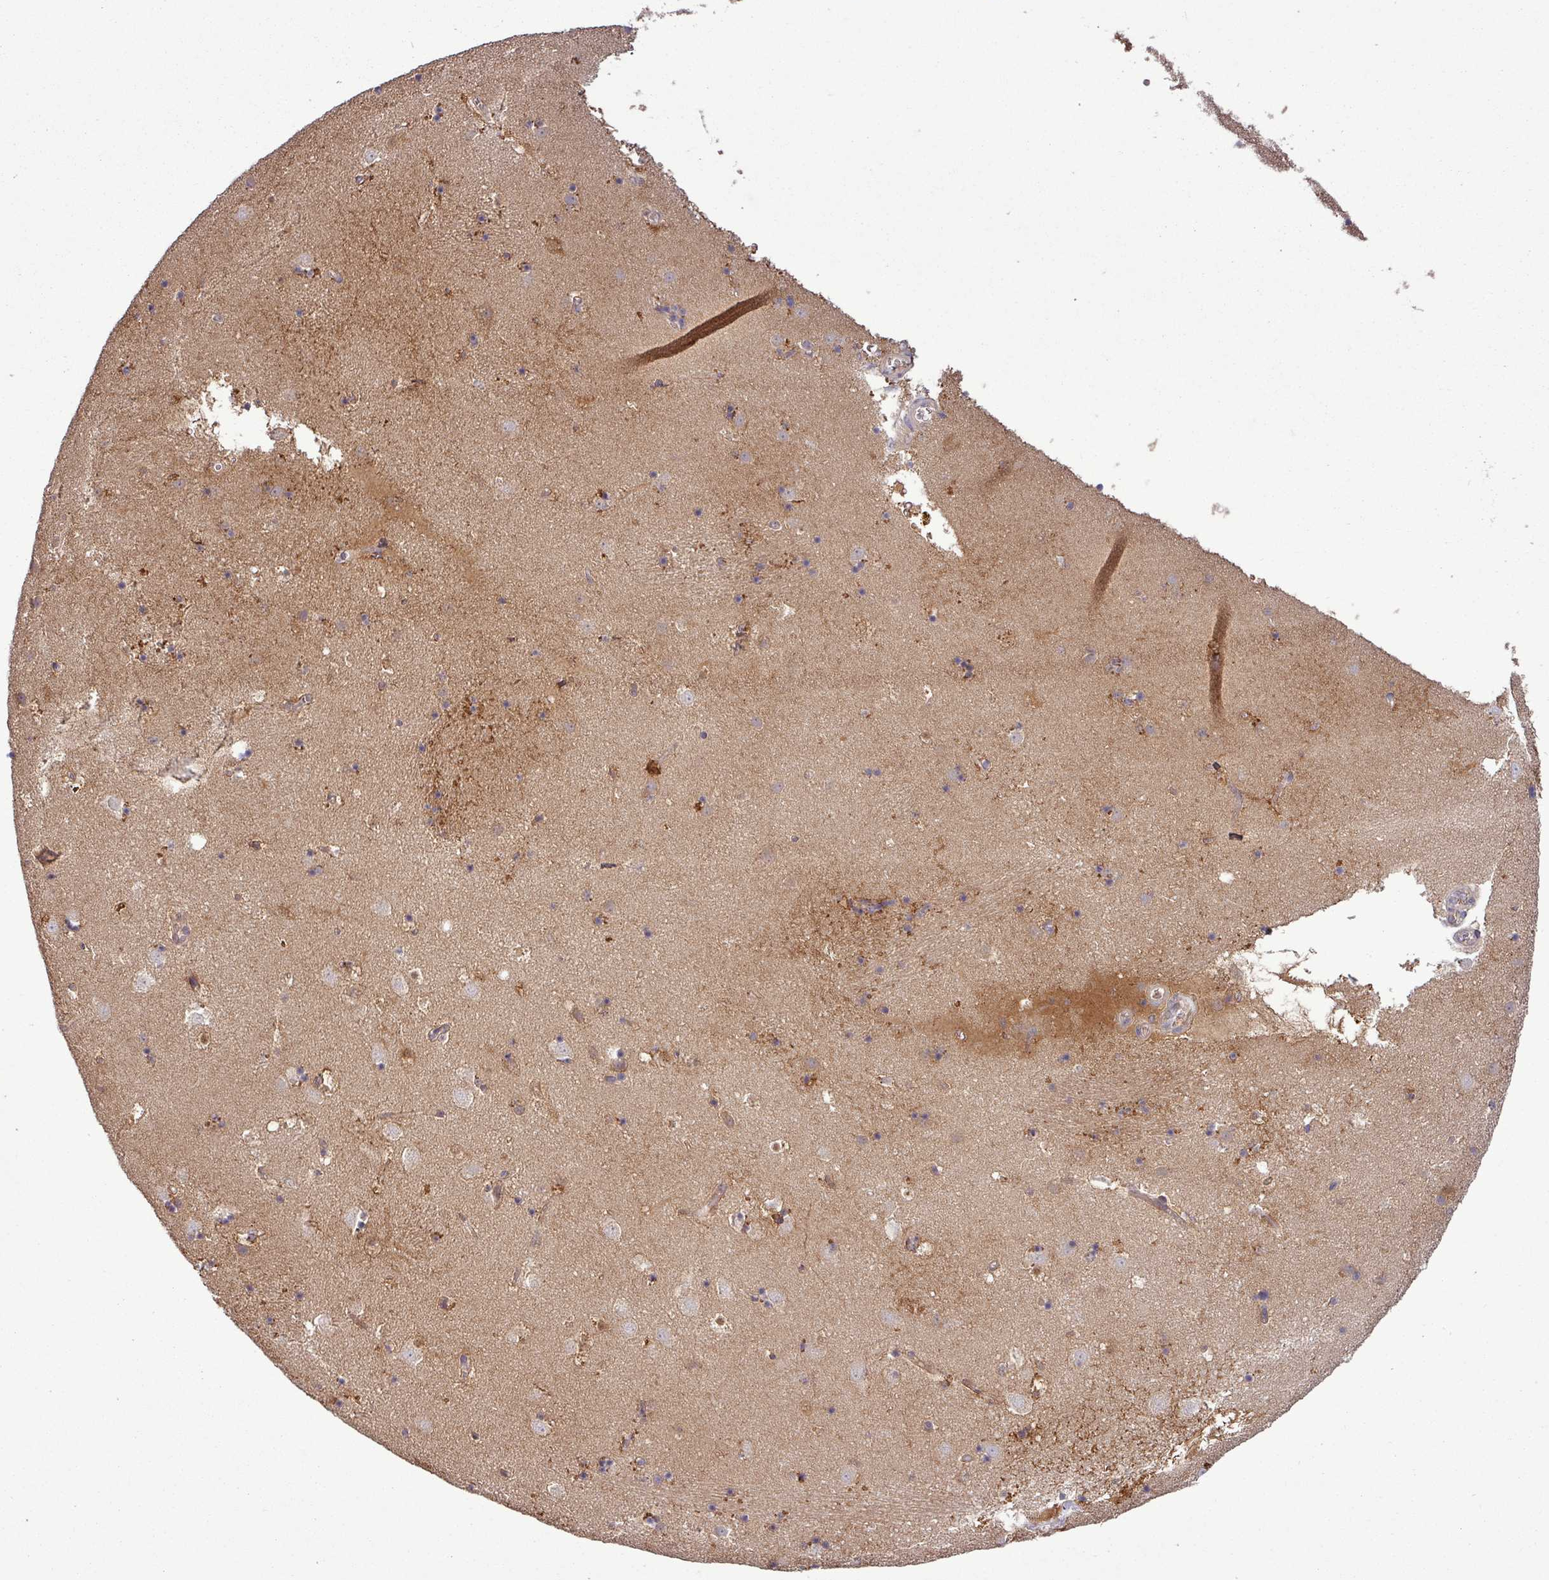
{"staining": {"intensity": "strong", "quantity": "<25%", "location": "cytoplasmic/membranous,nuclear"}, "tissue": "caudate", "cell_type": "Glial cells", "image_type": "normal", "snomed": [{"axis": "morphology", "description": "Normal tissue, NOS"}, {"axis": "topography", "description": "Lateral ventricle wall"}], "caption": "Immunohistochemistry (IHC) (DAB) staining of normal human caudate exhibits strong cytoplasmic/membranous,nuclear protein staining in about <25% of glial cells.", "gene": "SIRPB2", "patient": {"sex": "male", "age": 58}}